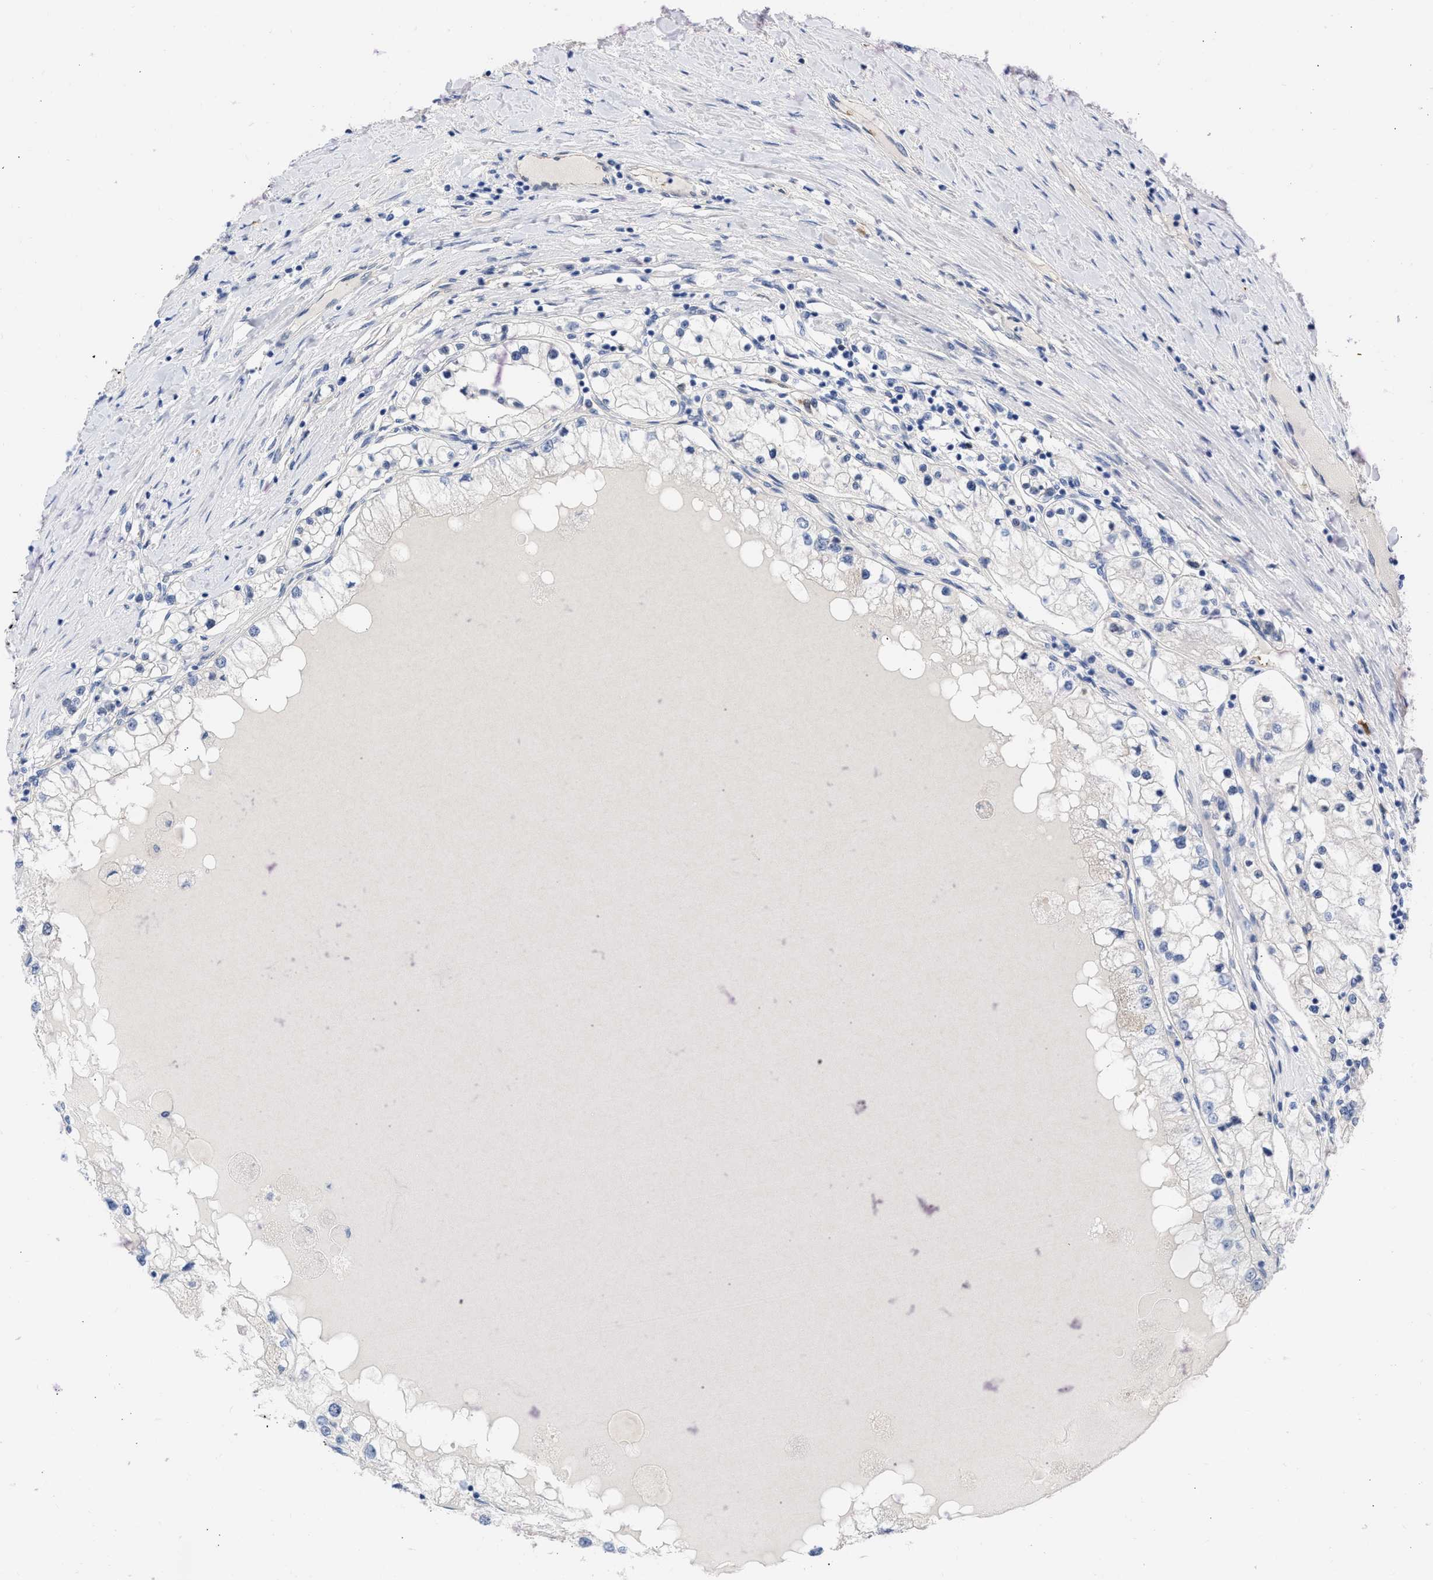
{"staining": {"intensity": "negative", "quantity": "none", "location": "none"}, "tissue": "renal cancer", "cell_type": "Tumor cells", "image_type": "cancer", "snomed": [{"axis": "morphology", "description": "Adenocarcinoma, NOS"}, {"axis": "topography", "description": "Kidney"}], "caption": "Renal cancer (adenocarcinoma) stained for a protein using IHC displays no positivity tumor cells.", "gene": "THRA", "patient": {"sex": "male", "age": 68}}